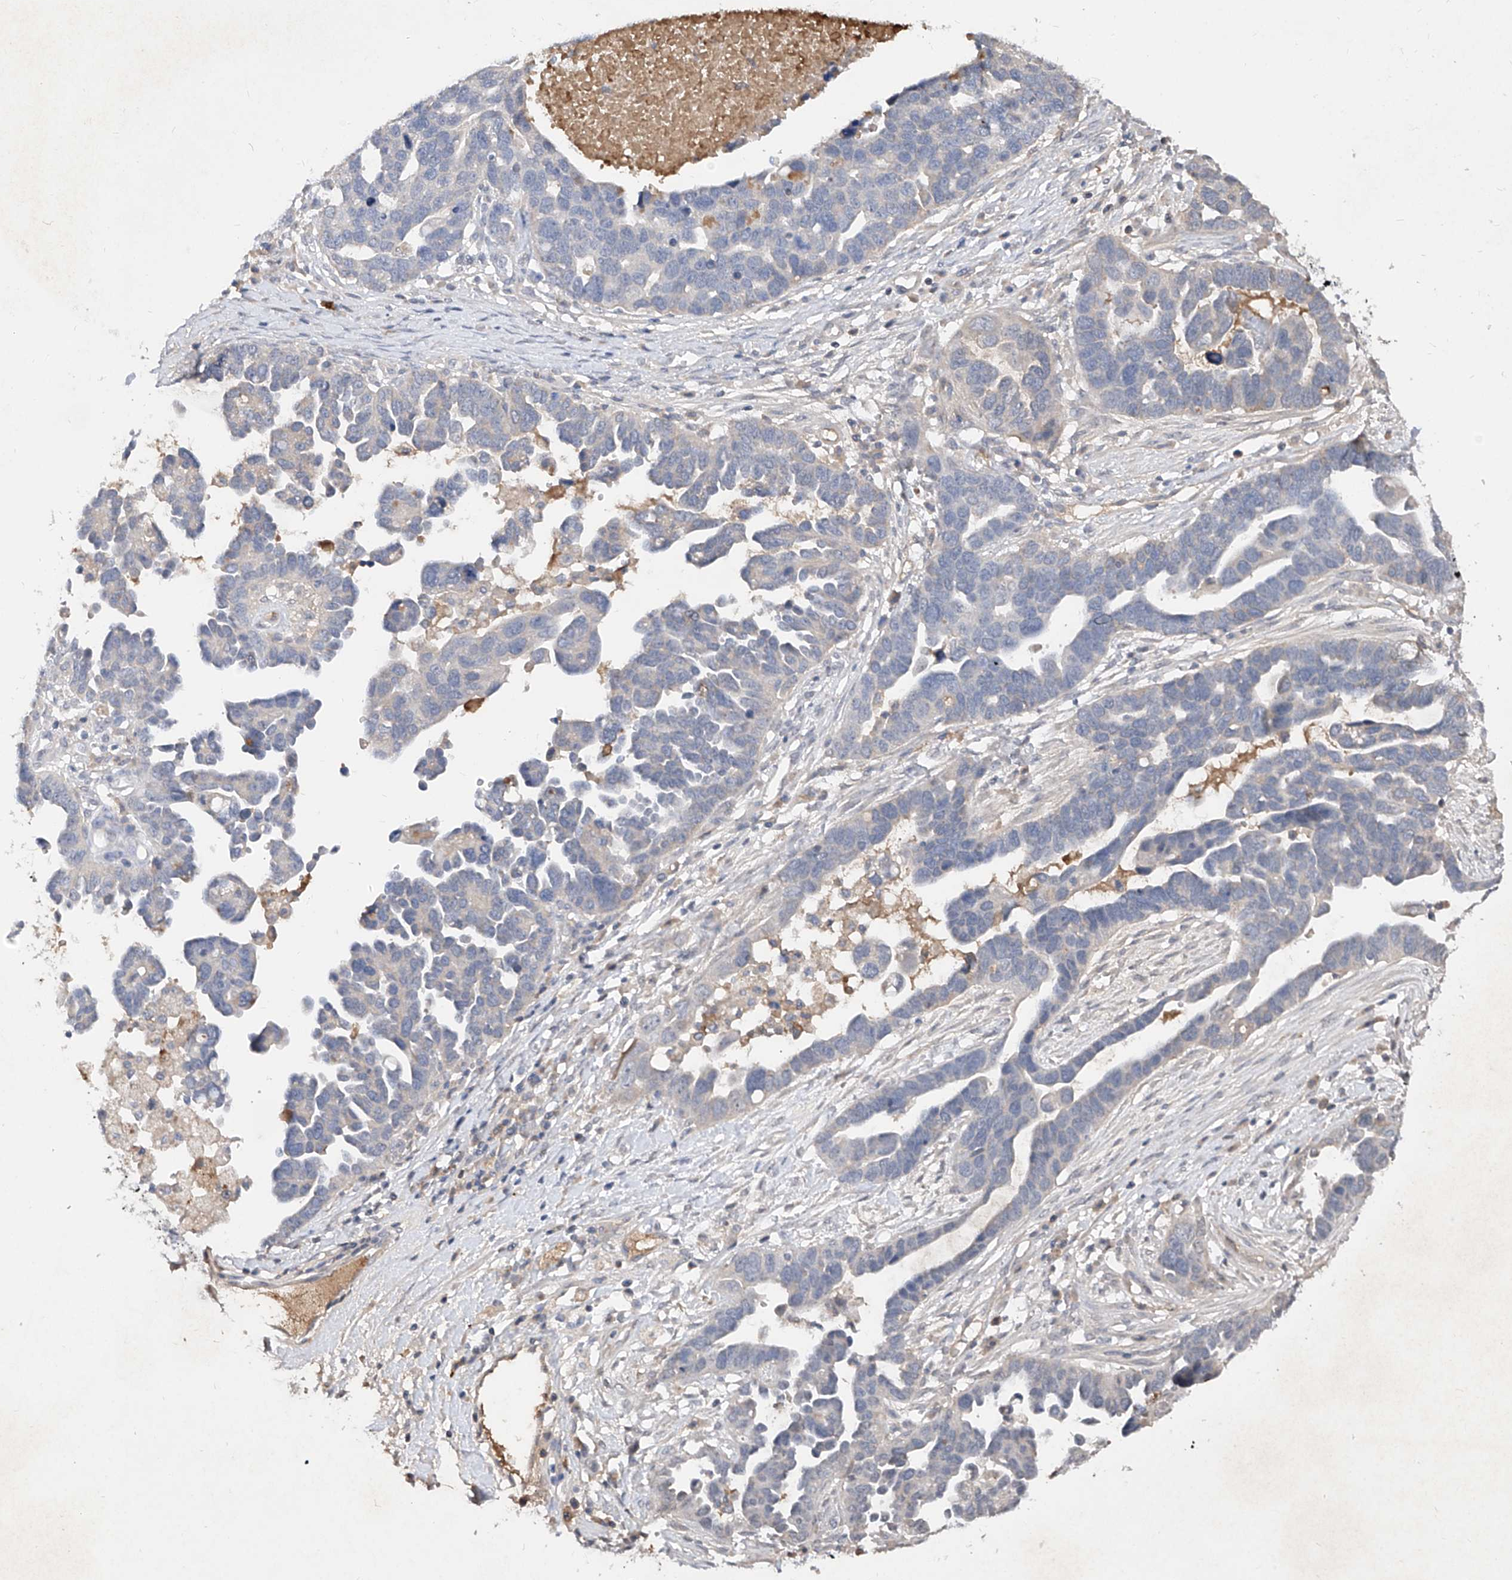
{"staining": {"intensity": "negative", "quantity": "none", "location": "none"}, "tissue": "ovarian cancer", "cell_type": "Tumor cells", "image_type": "cancer", "snomed": [{"axis": "morphology", "description": "Cystadenocarcinoma, serous, NOS"}, {"axis": "topography", "description": "Ovary"}], "caption": "Human serous cystadenocarcinoma (ovarian) stained for a protein using IHC demonstrates no expression in tumor cells.", "gene": "C4A", "patient": {"sex": "female", "age": 54}}